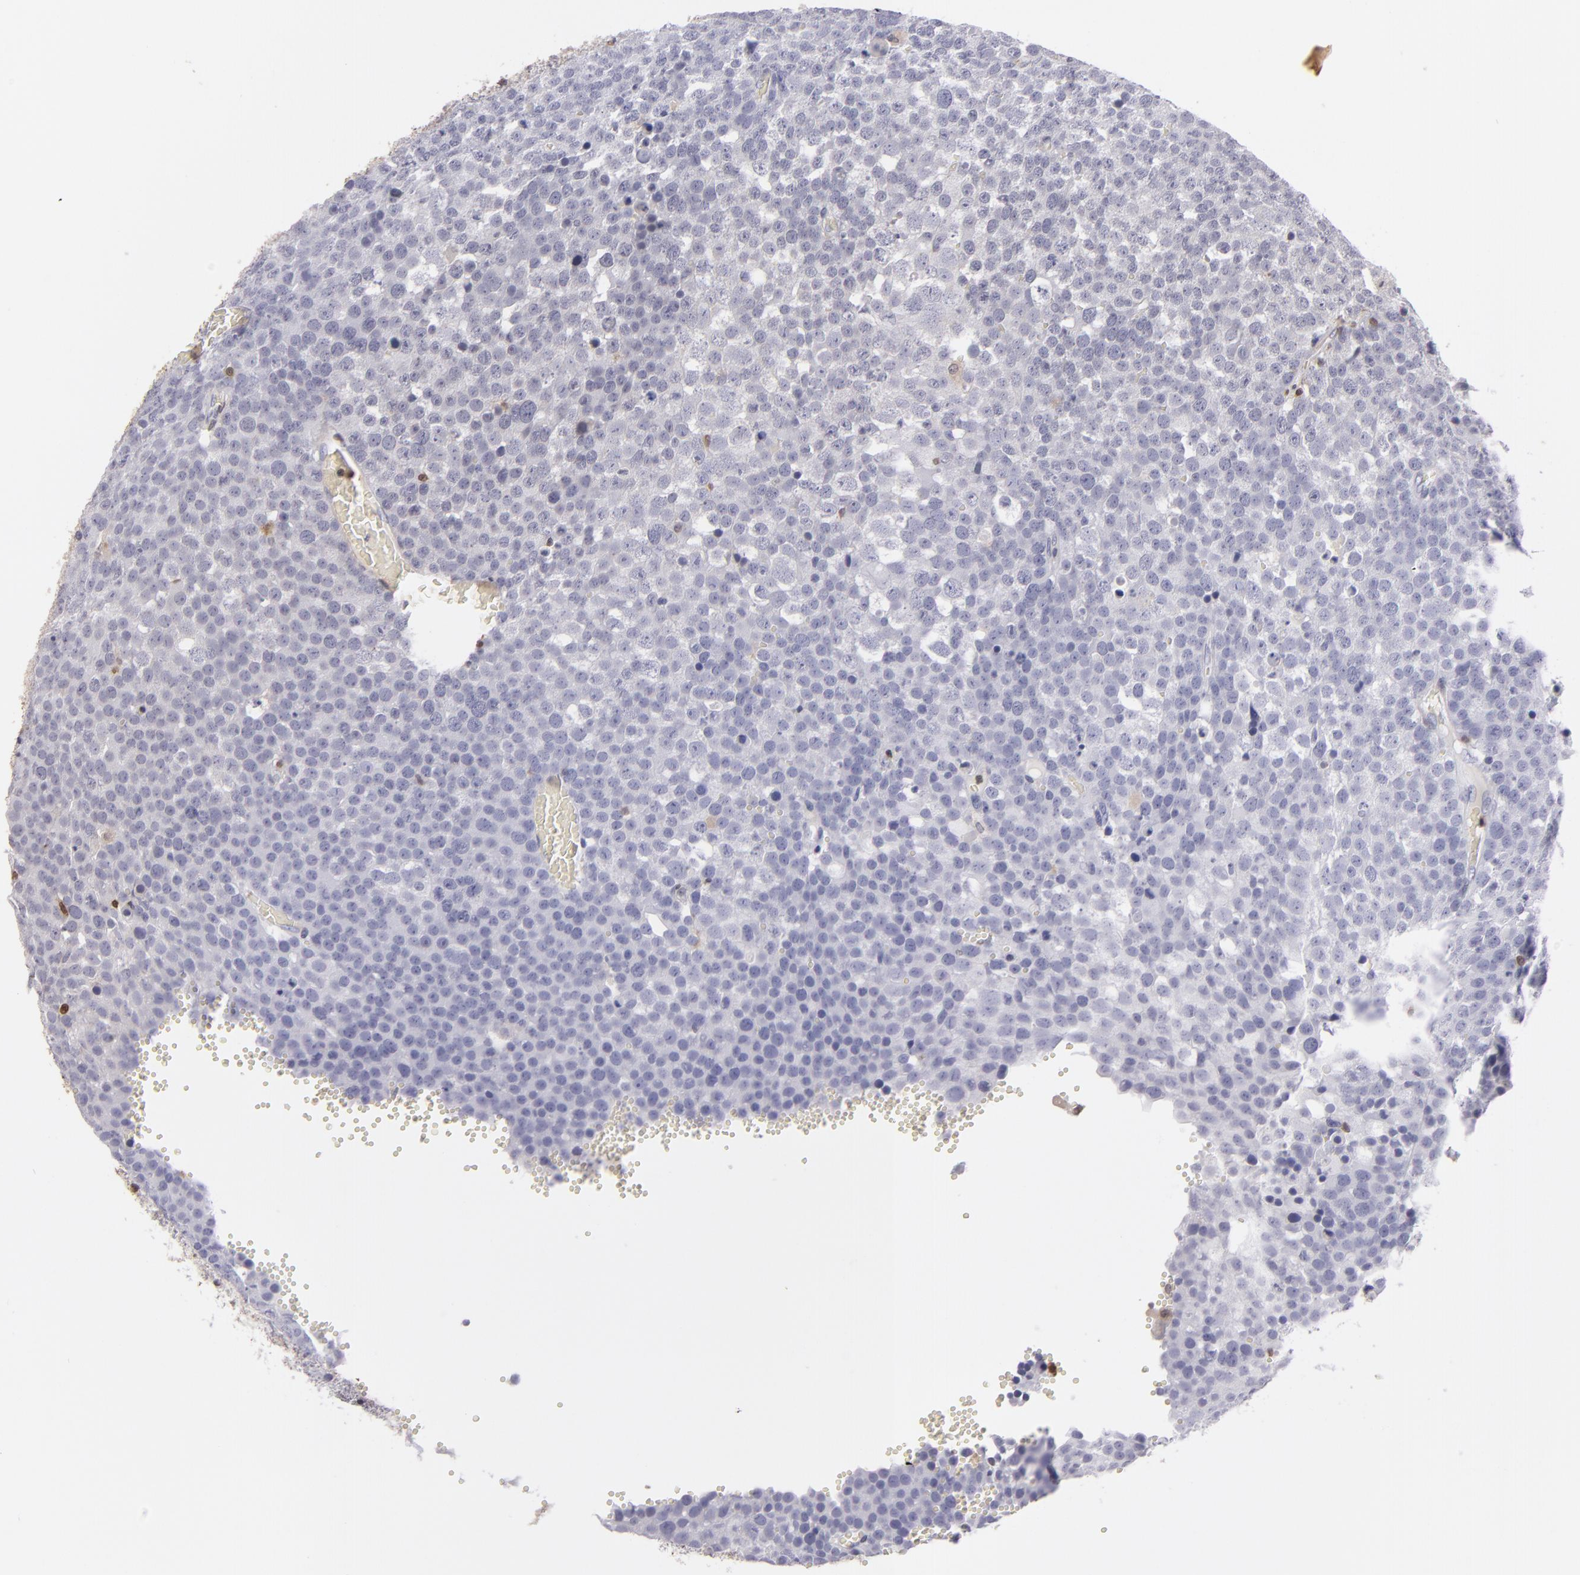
{"staining": {"intensity": "negative", "quantity": "none", "location": "none"}, "tissue": "testis cancer", "cell_type": "Tumor cells", "image_type": "cancer", "snomed": [{"axis": "morphology", "description": "Seminoma, NOS"}, {"axis": "topography", "description": "Testis"}], "caption": "Tumor cells are negative for brown protein staining in testis seminoma. Nuclei are stained in blue.", "gene": "S100A2", "patient": {"sex": "male", "age": 71}}